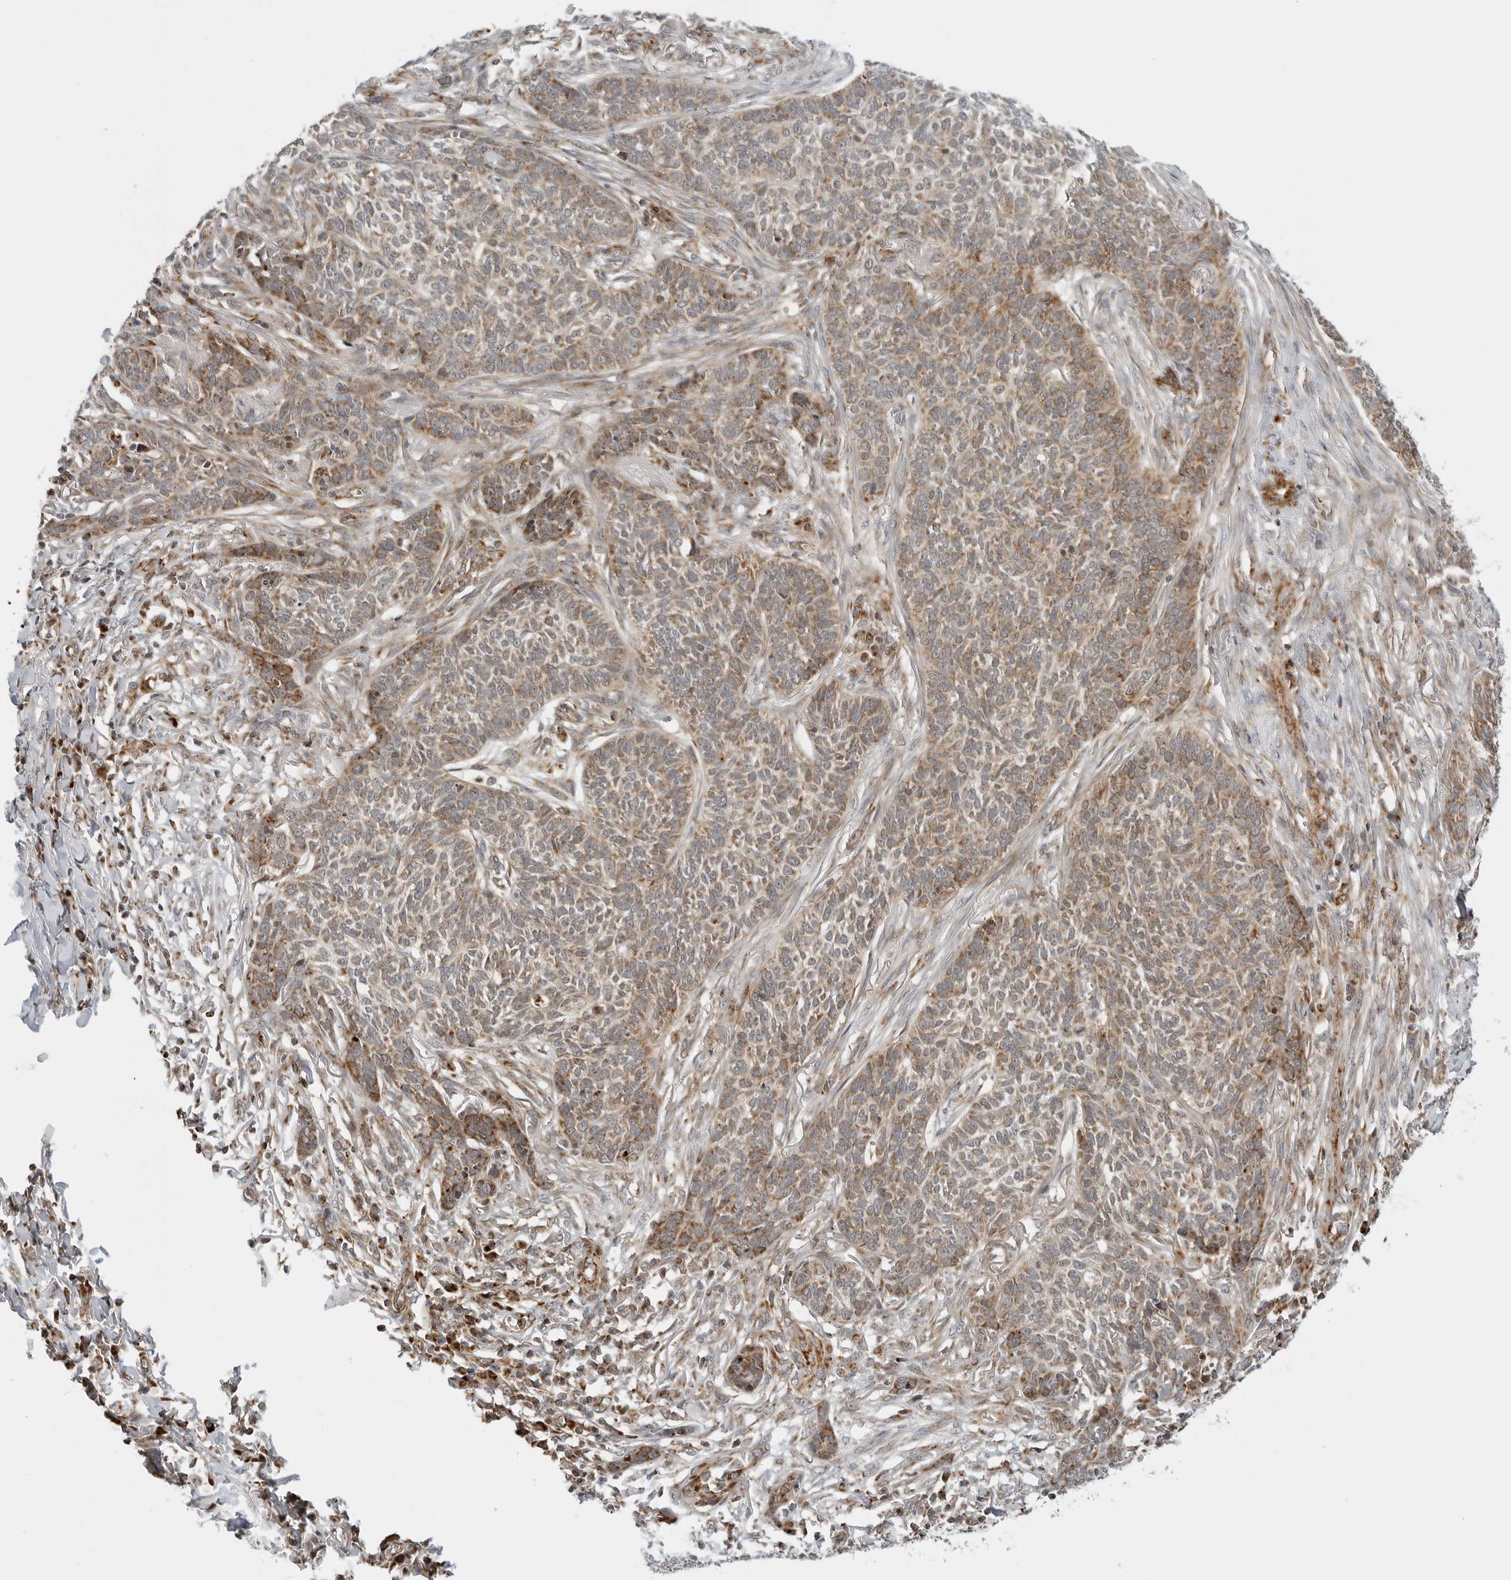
{"staining": {"intensity": "weak", "quantity": ">75%", "location": "cytoplasmic/membranous"}, "tissue": "skin cancer", "cell_type": "Tumor cells", "image_type": "cancer", "snomed": [{"axis": "morphology", "description": "Basal cell carcinoma"}, {"axis": "topography", "description": "Skin"}], "caption": "Immunohistochemistry (IHC) micrograph of neoplastic tissue: skin cancer stained using immunohistochemistry demonstrates low levels of weak protein expression localized specifically in the cytoplasmic/membranous of tumor cells, appearing as a cytoplasmic/membranous brown color.", "gene": "PEX2", "patient": {"sex": "male", "age": 85}}